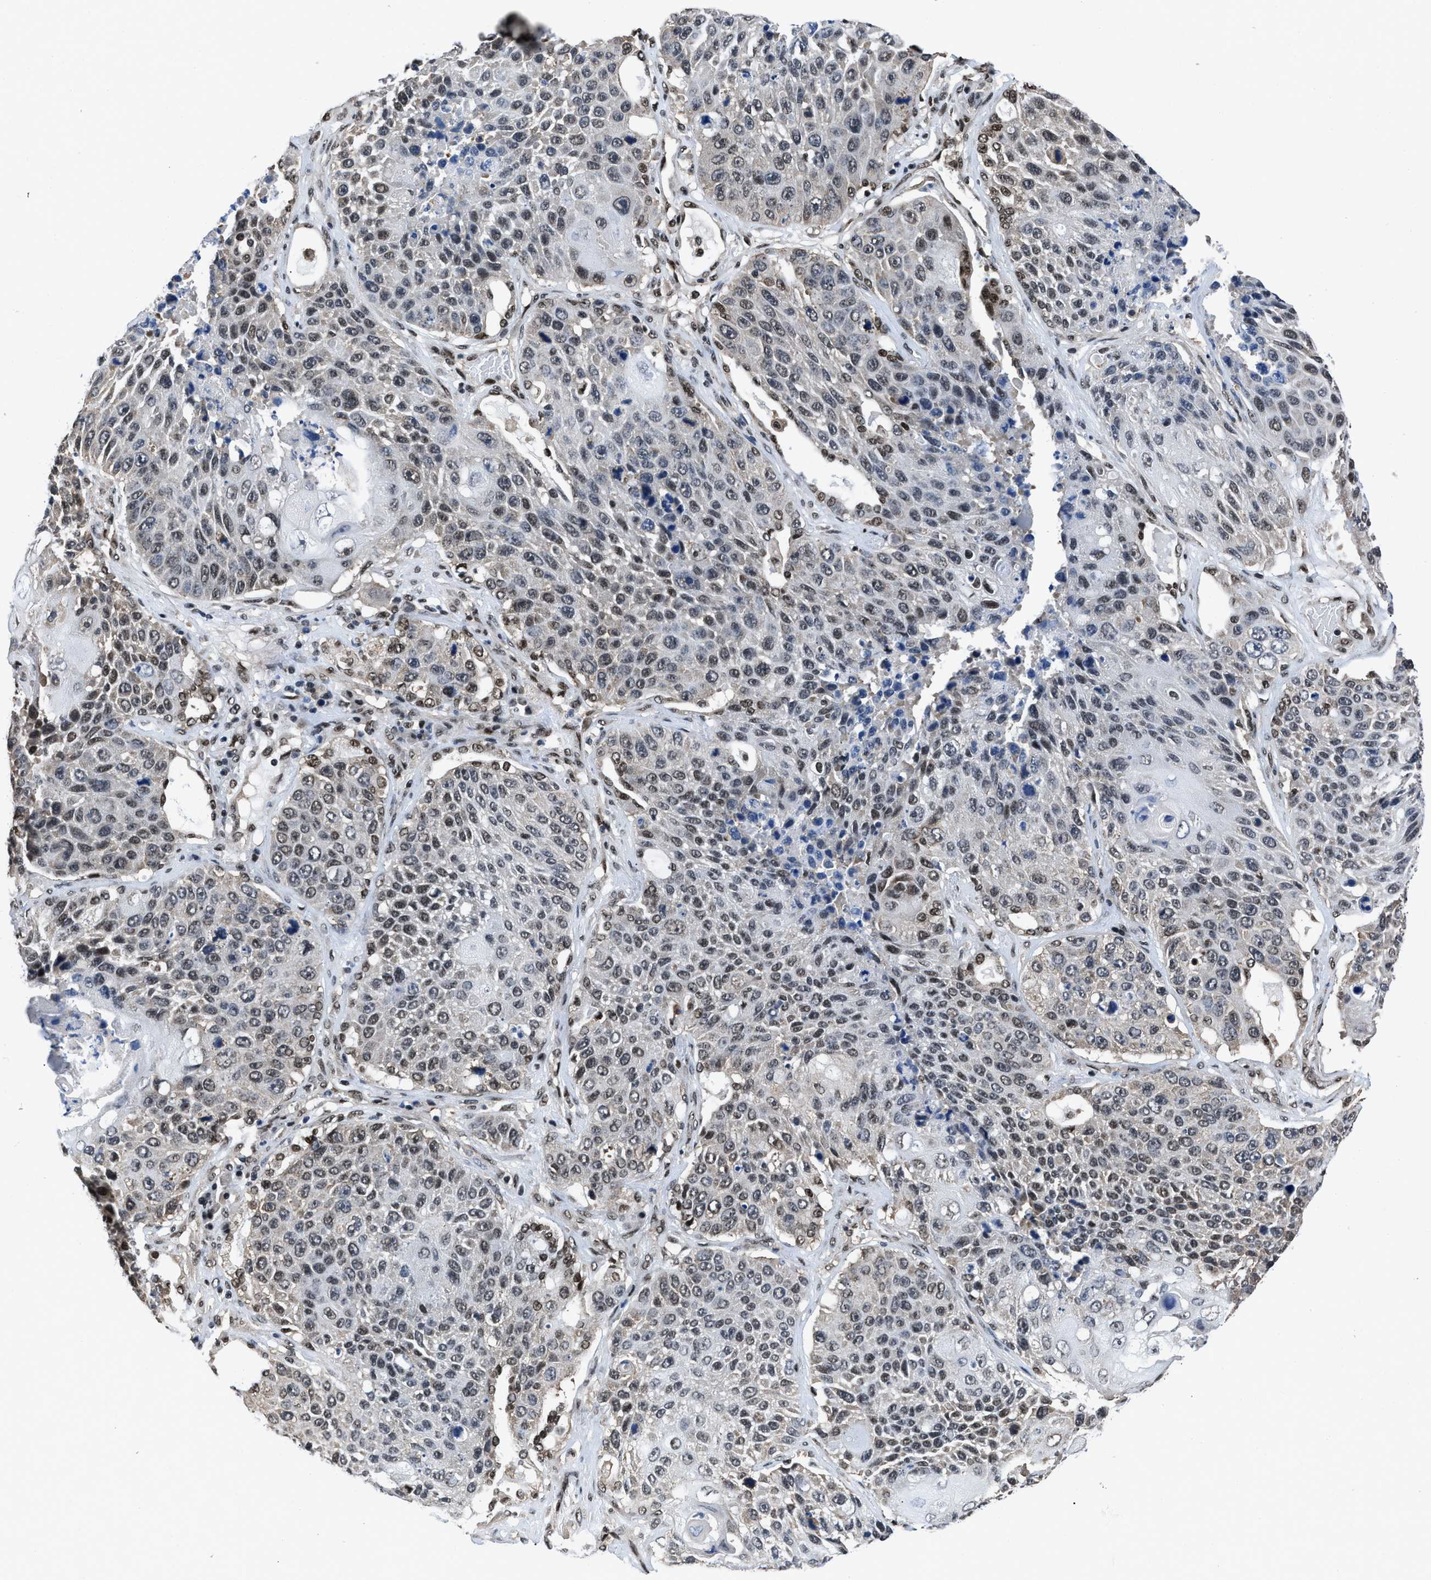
{"staining": {"intensity": "moderate", "quantity": ">75%", "location": "nuclear"}, "tissue": "lung cancer", "cell_type": "Tumor cells", "image_type": "cancer", "snomed": [{"axis": "morphology", "description": "Squamous cell carcinoma, NOS"}, {"axis": "topography", "description": "Lung"}], "caption": "DAB immunohistochemical staining of lung cancer reveals moderate nuclear protein positivity in about >75% of tumor cells.", "gene": "HNRNPH2", "patient": {"sex": "male", "age": 61}}